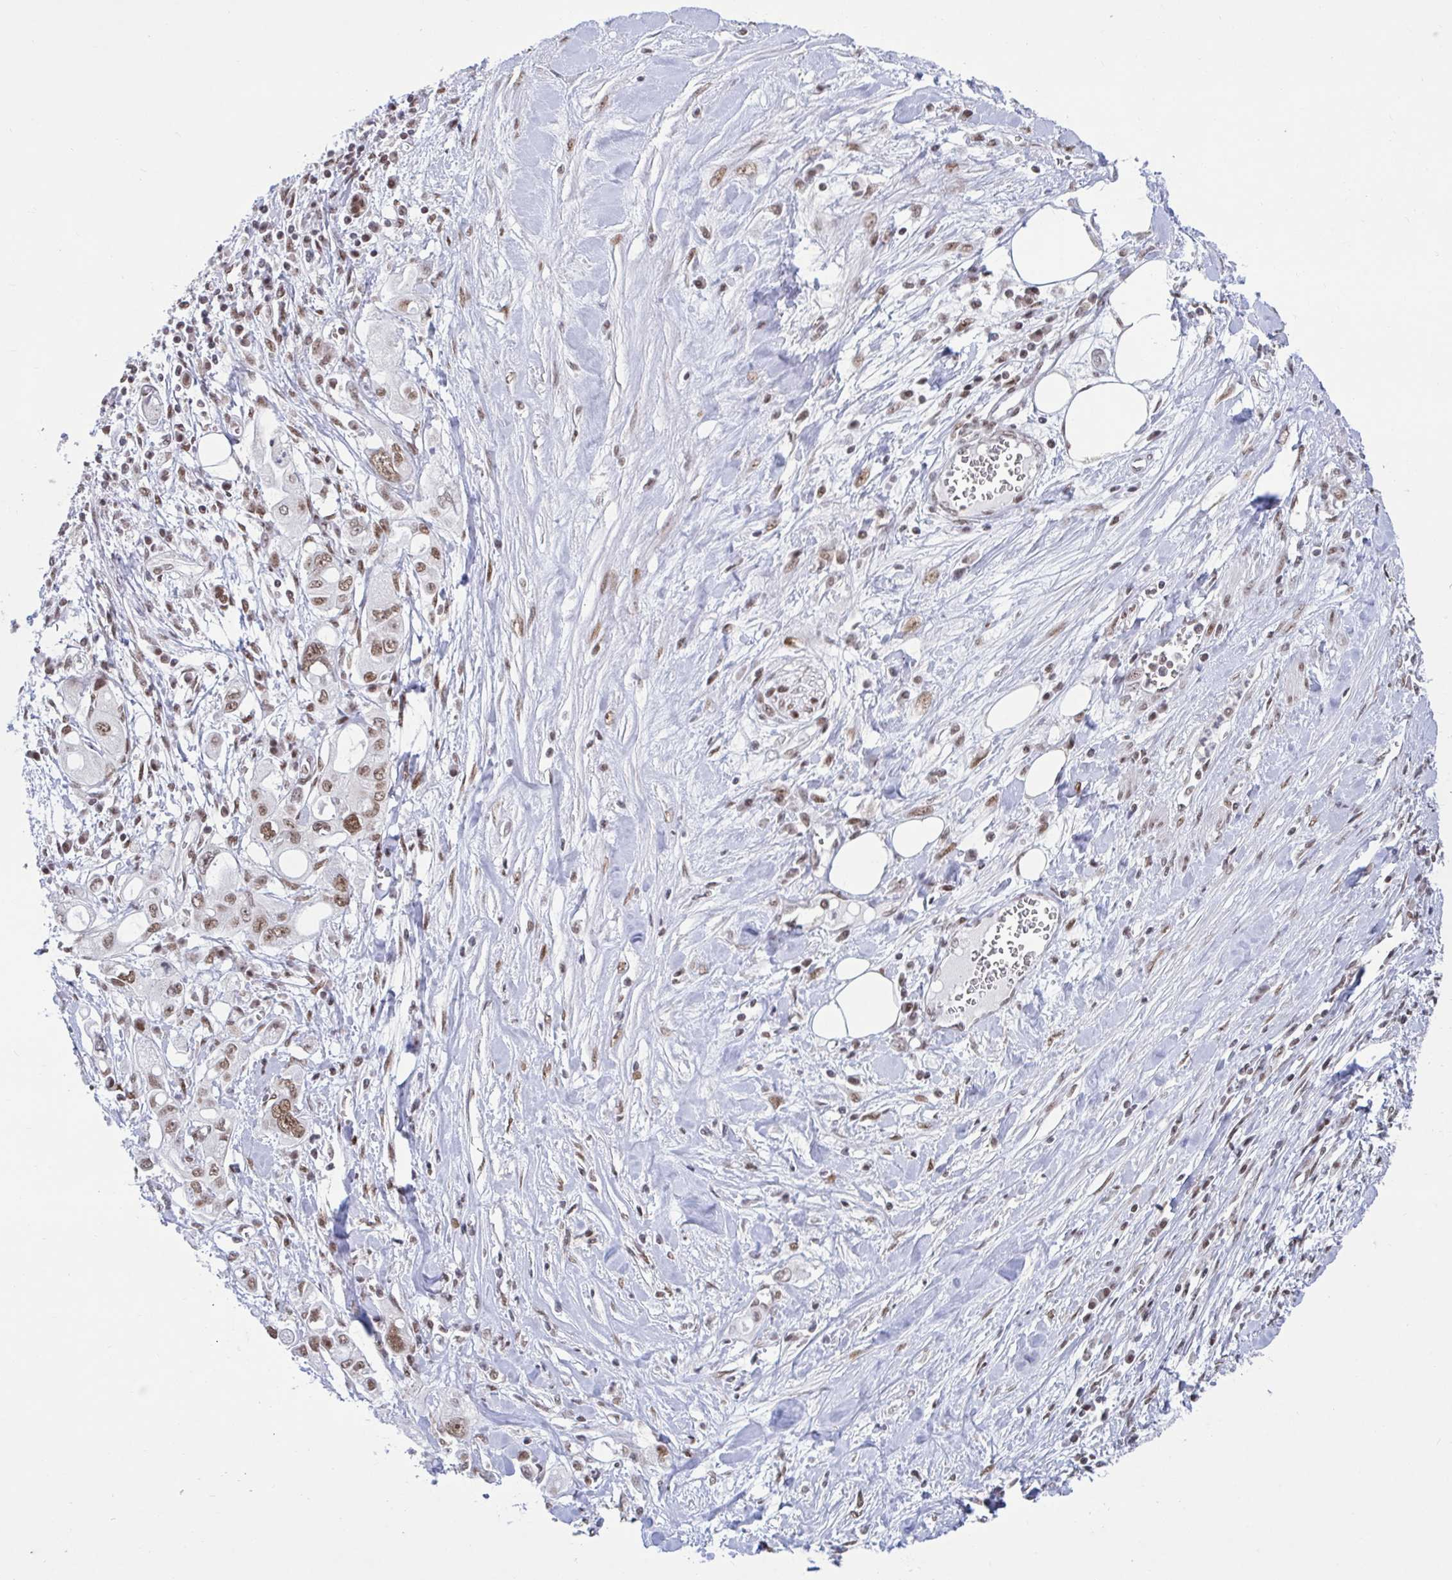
{"staining": {"intensity": "moderate", "quantity": ">75%", "location": "nuclear"}, "tissue": "pancreatic cancer", "cell_type": "Tumor cells", "image_type": "cancer", "snomed": [{"axis": "morphology", "description": "Adenocarcinoma, NOS"}, {"axis": "topography", "description": "Pancreas"}], "caption": "Adenocarcinoma (pancreatic) tissue reveals moderate nuclear positivity in approximately >75% of tumor cells Ihc stains the protein in brown and the nuclei are stained blue.", "gene": "PHF10", "patient": {"sex": "female", "age": 56}}